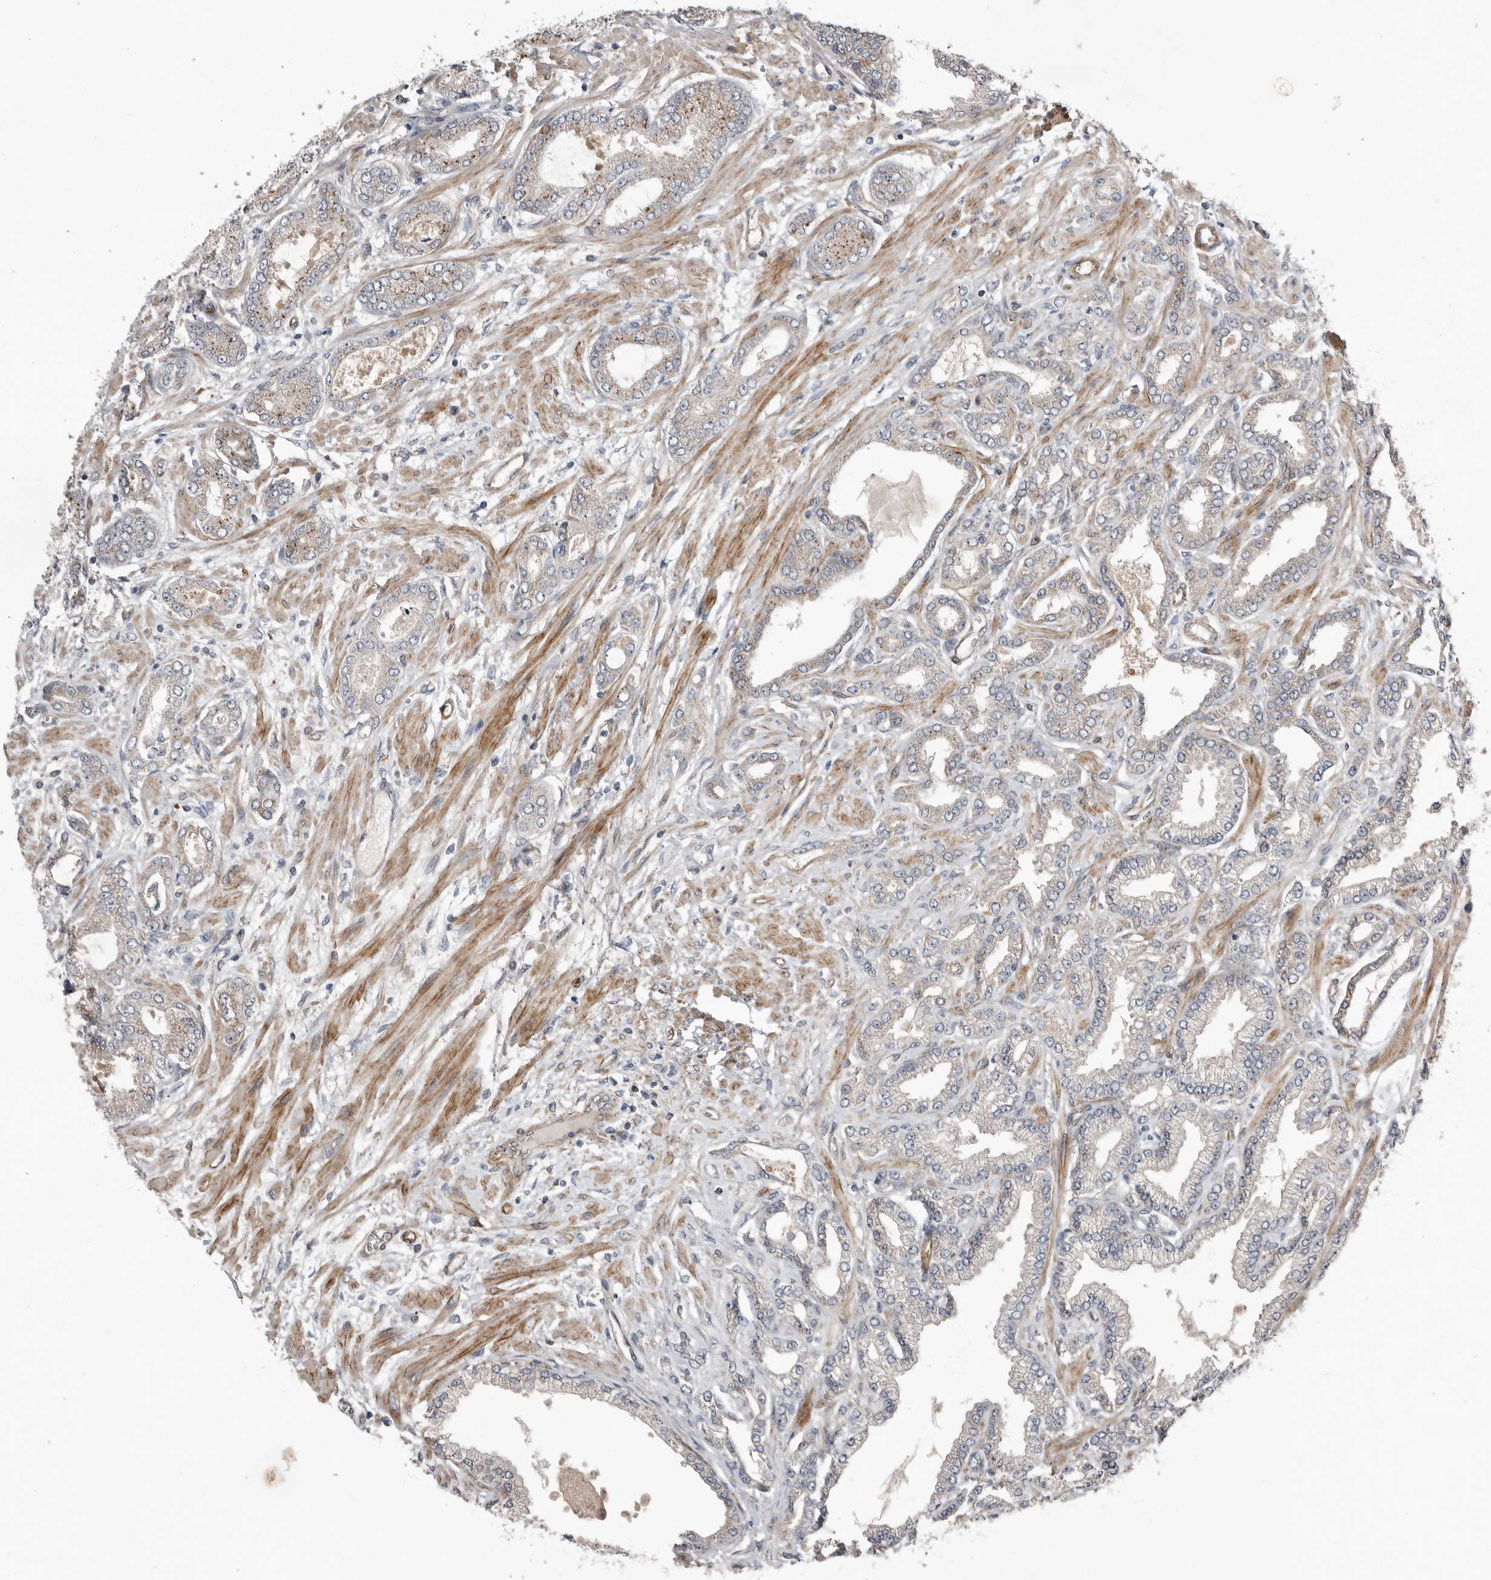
{"staining": {"intensity": "weak", "quantity": "25%-75%", "location": "cytoplasmic/membranous"}, "tissue": "prostate cancer", "cell_type": "Tumor cells", "image_type": "cancer", "snomed": [{"axis": "morphology", "description": "Adenocarcinoma, Low grade"}, {"axis": "topography", "description": "Prostate"}], "caption": "Protein staining of low-grade adenocarcinoma (prostate) tissue reveals weak cytoplasmic/membranous positivity in approximately 25%-75% of tumor cells.", "gene": "RANBP17", "patient": {"sex": "male", "age": 63}}